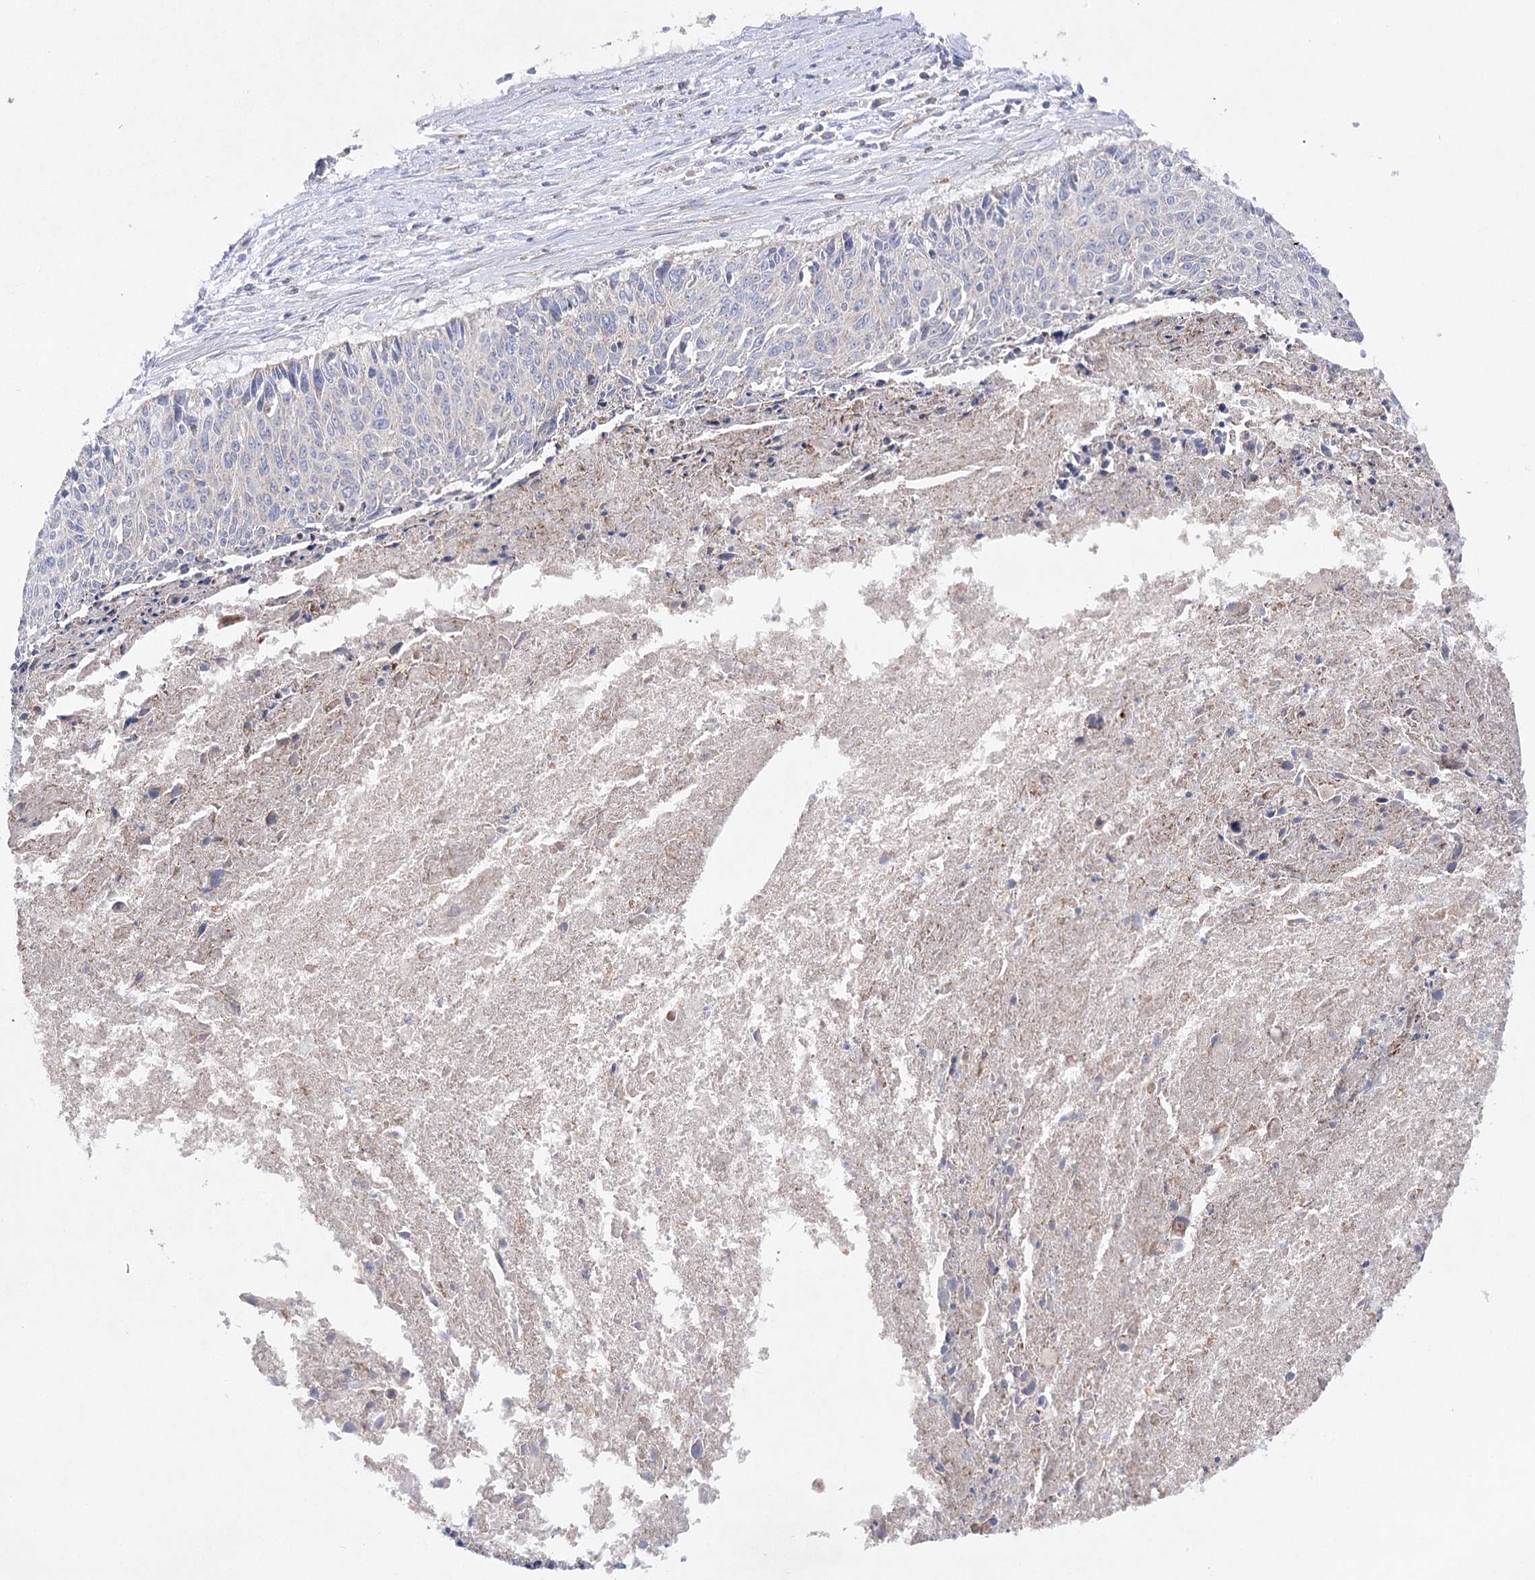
{"staining": {"intensity": "negative", "quantity": "none", "location": "none"}, "tissue": "cervical cancer", "cell_type": "Tumor cells", "image_type": "cancer", "snomed": [{"axis": "morphology", "description": "Squamous cell carcinoma, NOS"}, {"axis": "topography", "description": "Cervix"}], "caption": "The photomicrograph reveals no staining of tumor cells in cervical cancer.", "gene": "COX15", "patient": {"sex": "female", "age": 55}}